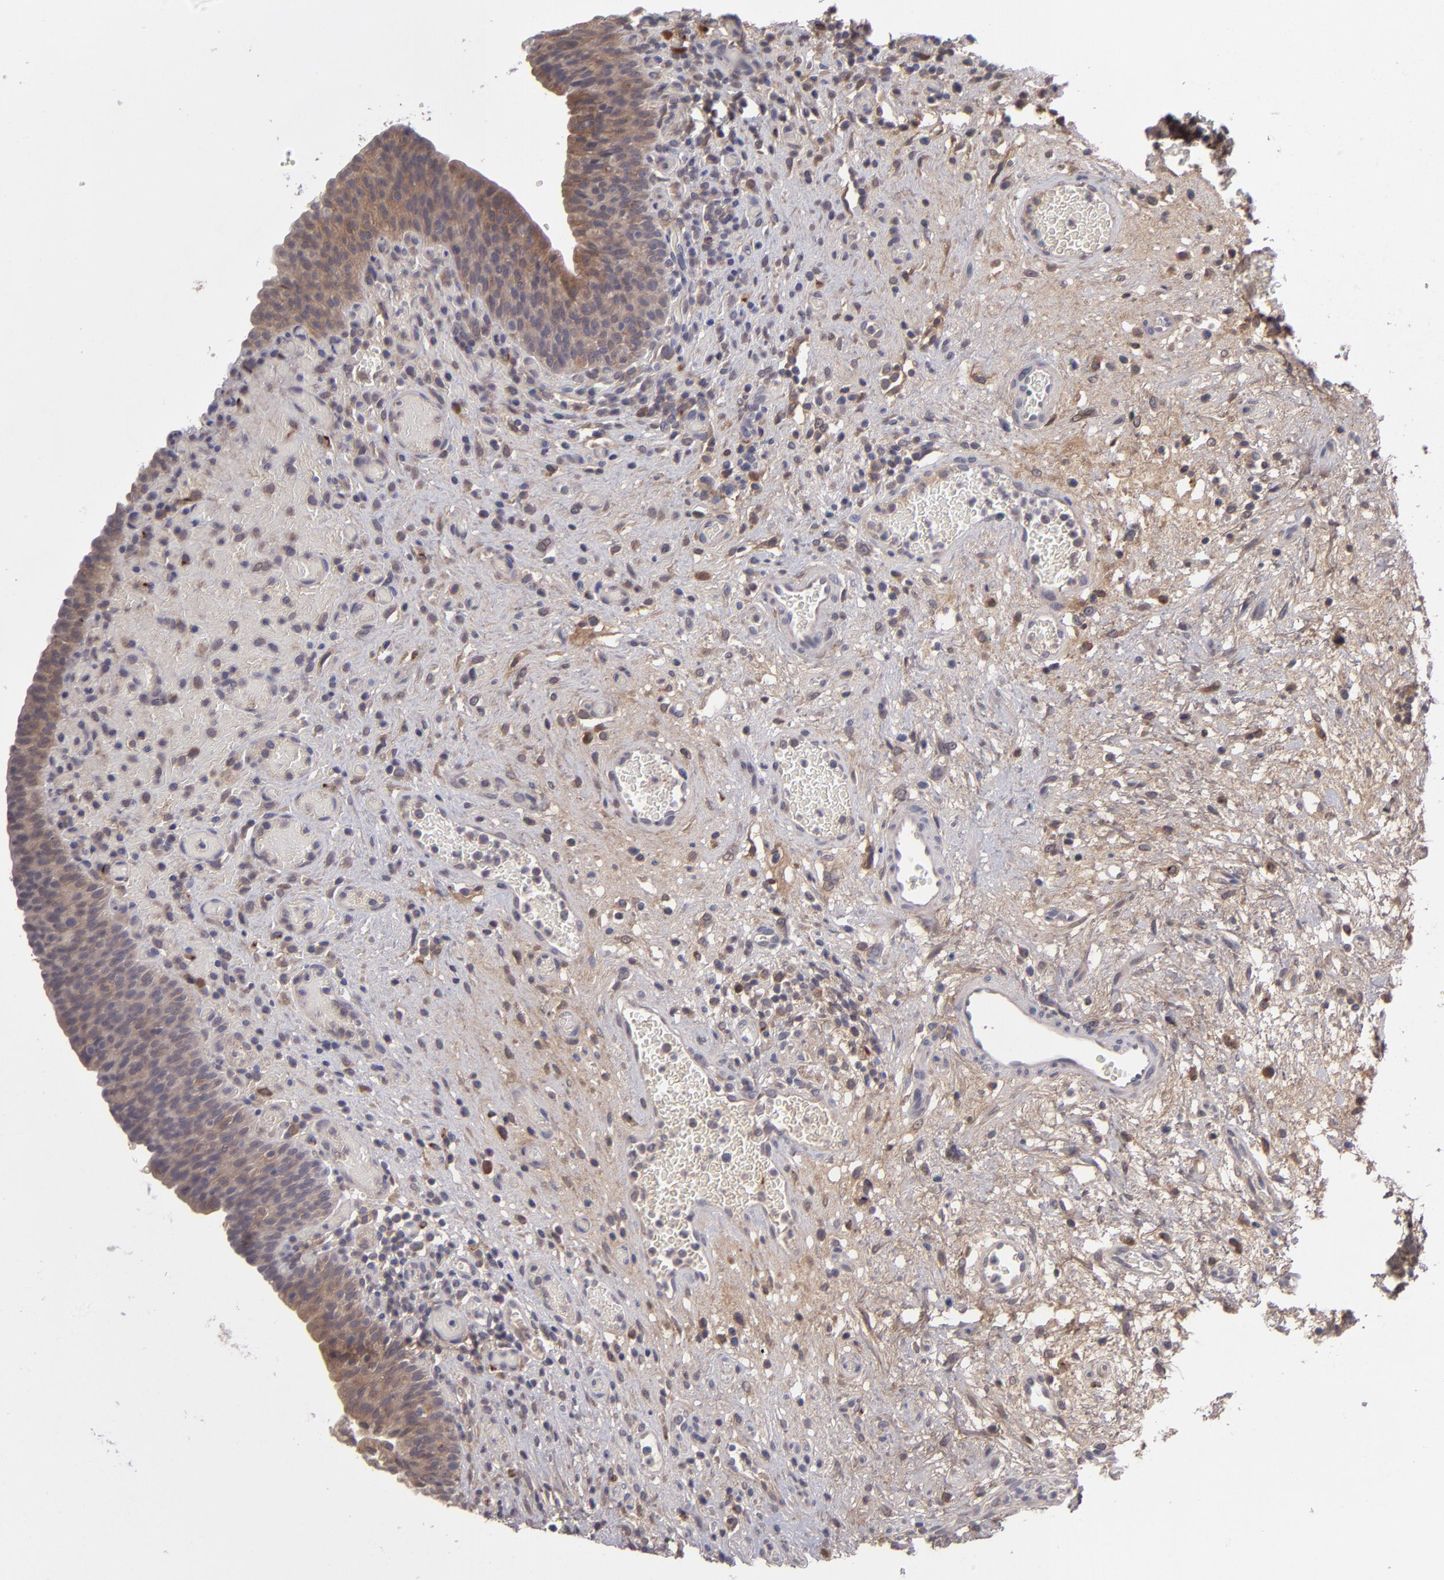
{"staining": {"intensity": "moderate", "quantity": ">75%", "location": "cytoplasmic/membranous"}, "tissue": "urinary bladder", "cell_type": "Urothelial cells", "image_type": "normal", "snomed": [{"axis": "morphology", "description": "Normal tissue, NOS"}, {"axis": "morphology", "description": "Urothelial carcinoma, High grade"}, {"axis": "topography", "description": "Urinary bladder"}], "caption": "Normal urinary bladder exhibits moderate cytoplasmic/membranous staining in about >75% of urothelial cells (DAB IHC with brightfield microscopy, high magnification)..", "gene": "IL12A", "patient": {"sex": "male", "age": 51}}